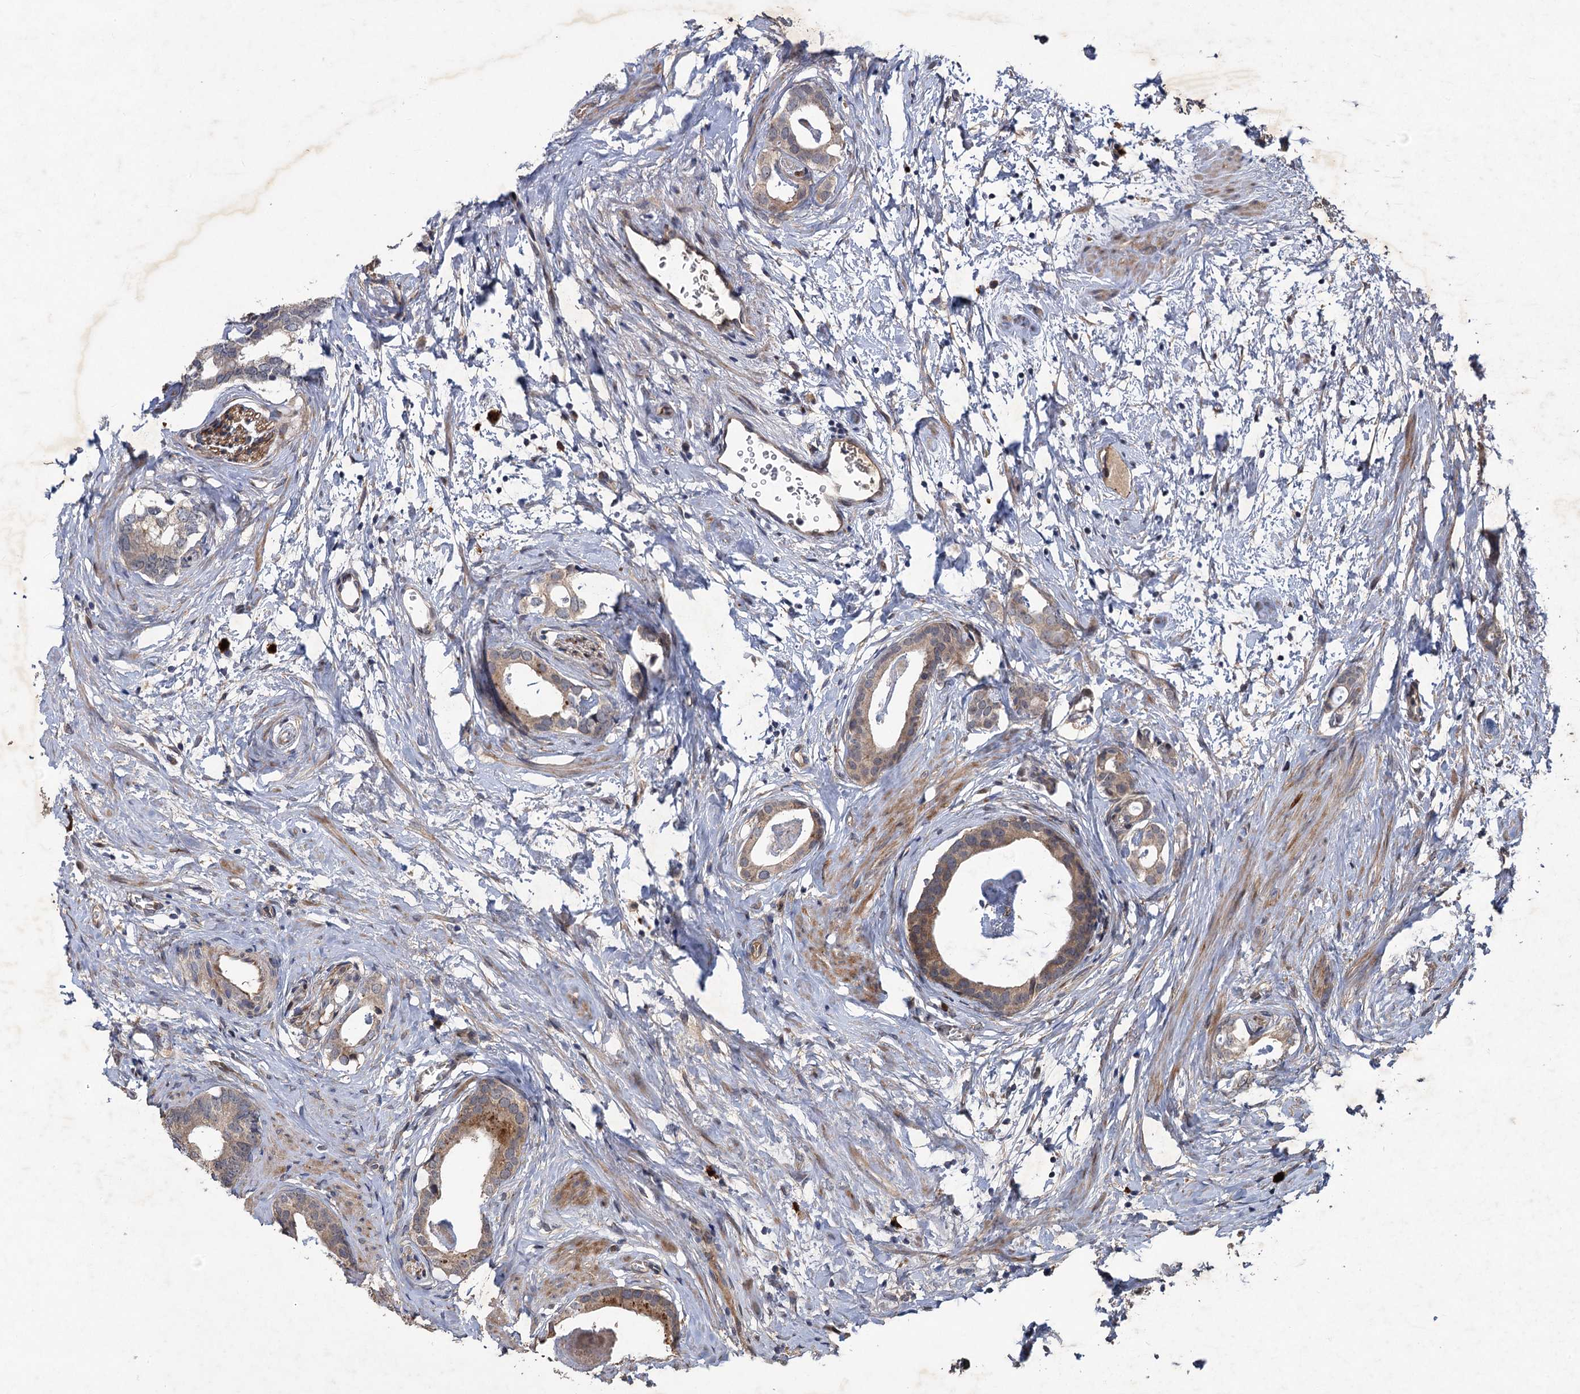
{"staining": {"intensity": "moderate", "quantity": "<25%", "location": "cytoplasmic/membranous"}, "tissue": "prostate cancer", "cell_type": "Tumor cells", "image_type": "cancer", "snomed": [{"axis": "morphology", "description": "Adenocarcinoma, Low grade"}, {"axis": "topography", "description": "Prostate"}], "caption": "Moderate cytoplasmic/membranous protein staining is identified in about <25% of tumor cells in prostate cancer.", "gene": "NUDT22", "patient": {"sex": "male", "age": 63}}